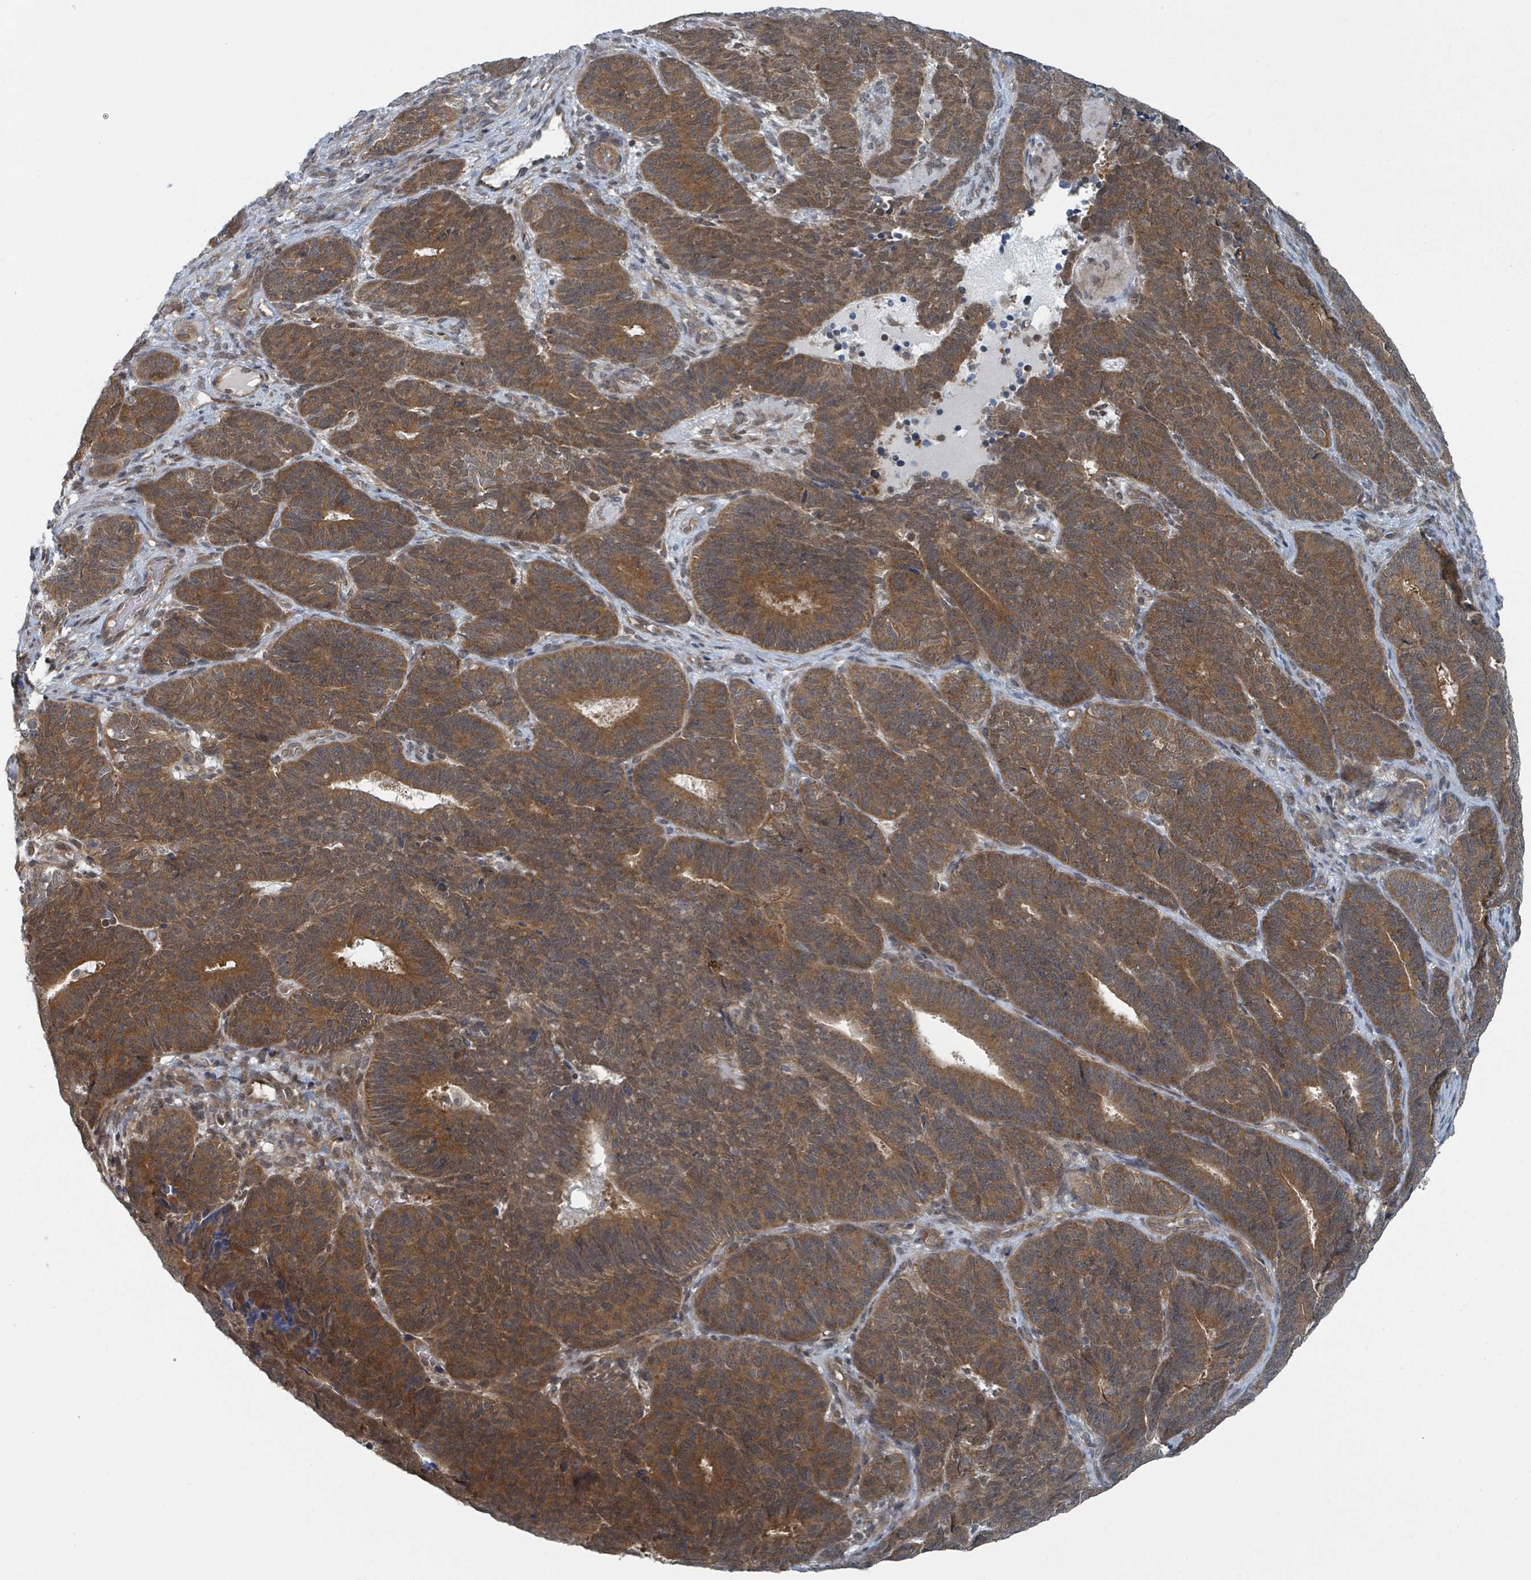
{"staining": {"intensity": "moderate", "quantity": ">75%", "location": "cytoplasmic/membranous,nuclear"}, "tissue": "endometrial cancer", "cell_type": "Tumor cells", "image_type": "cancer", "snomed": [{"axis": "morphology", "description": "Adenocarcinoma, NOS"}, {"axis": "topography", "description": "Endometrium"}], "caption": "Protein staining of endometrial cancer tissue shows moderate cytoplasmic/membranous and nuclear positivity in approximately >75% of tumor cells. (Brightfield microscopy of DAB IHC at high magnification).", "gene": "GOLGA7", "patient": {"sex": "female", "age": 70}}